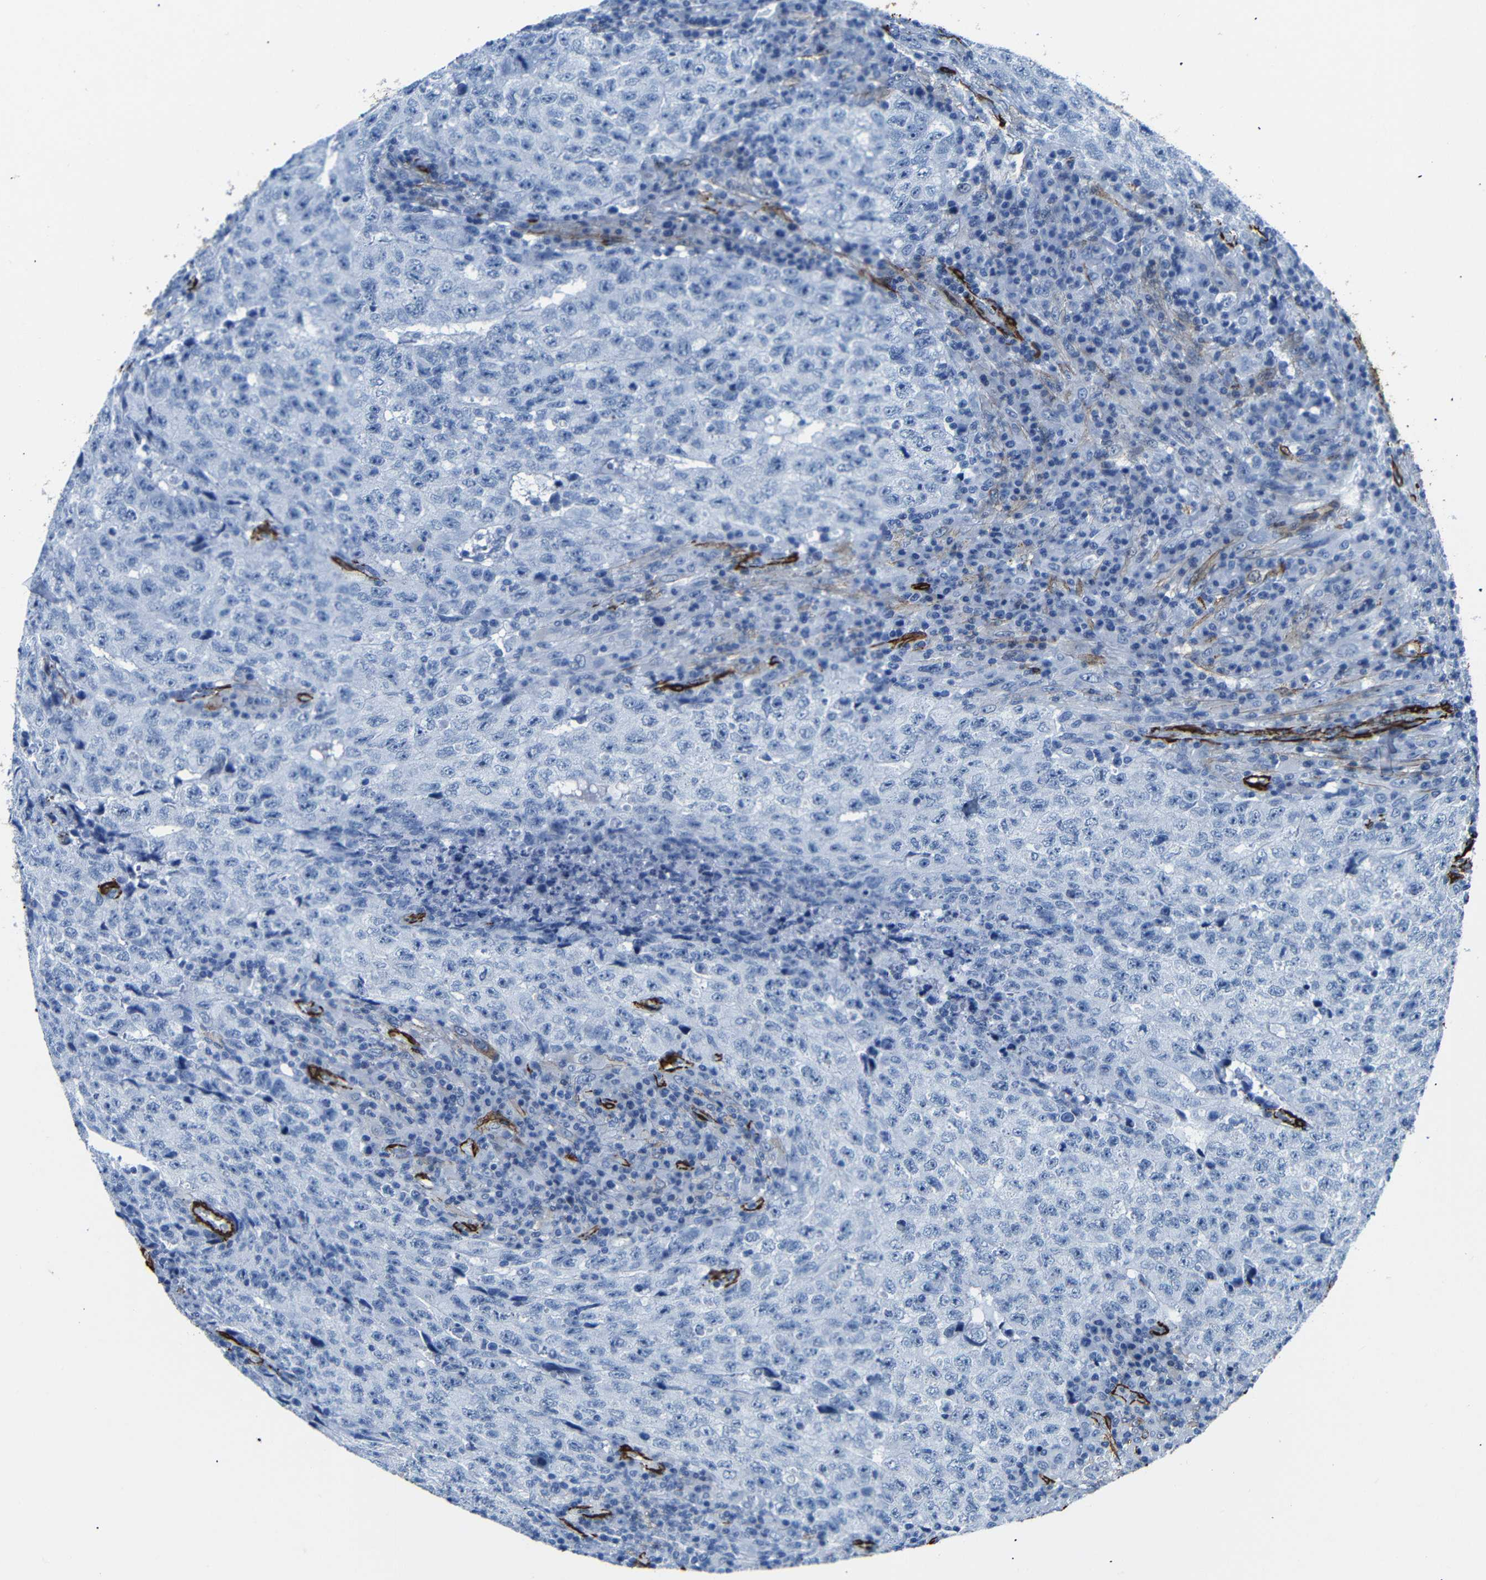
{"staining": {"intensity": "negative", "quantity": "none", "location": "none"}, "tissue": "testis cancer", "cell_type": "Tumor cells", "image_type": "cancer", "snomed": [{"axis": "morphology", "description": "Necrosis, NOS"}, {"axis": "morphology", "description": "Carcinoma, Embryonal, NOS"}, {"axis": "topography", "description": "Testis"}], "caption": "This is an immunohistochemistry micrograph of testis cancer. There is no staining in tumor cells.", "gene": "ACTA2", "patient": {"sex": "male", "age": 19}}